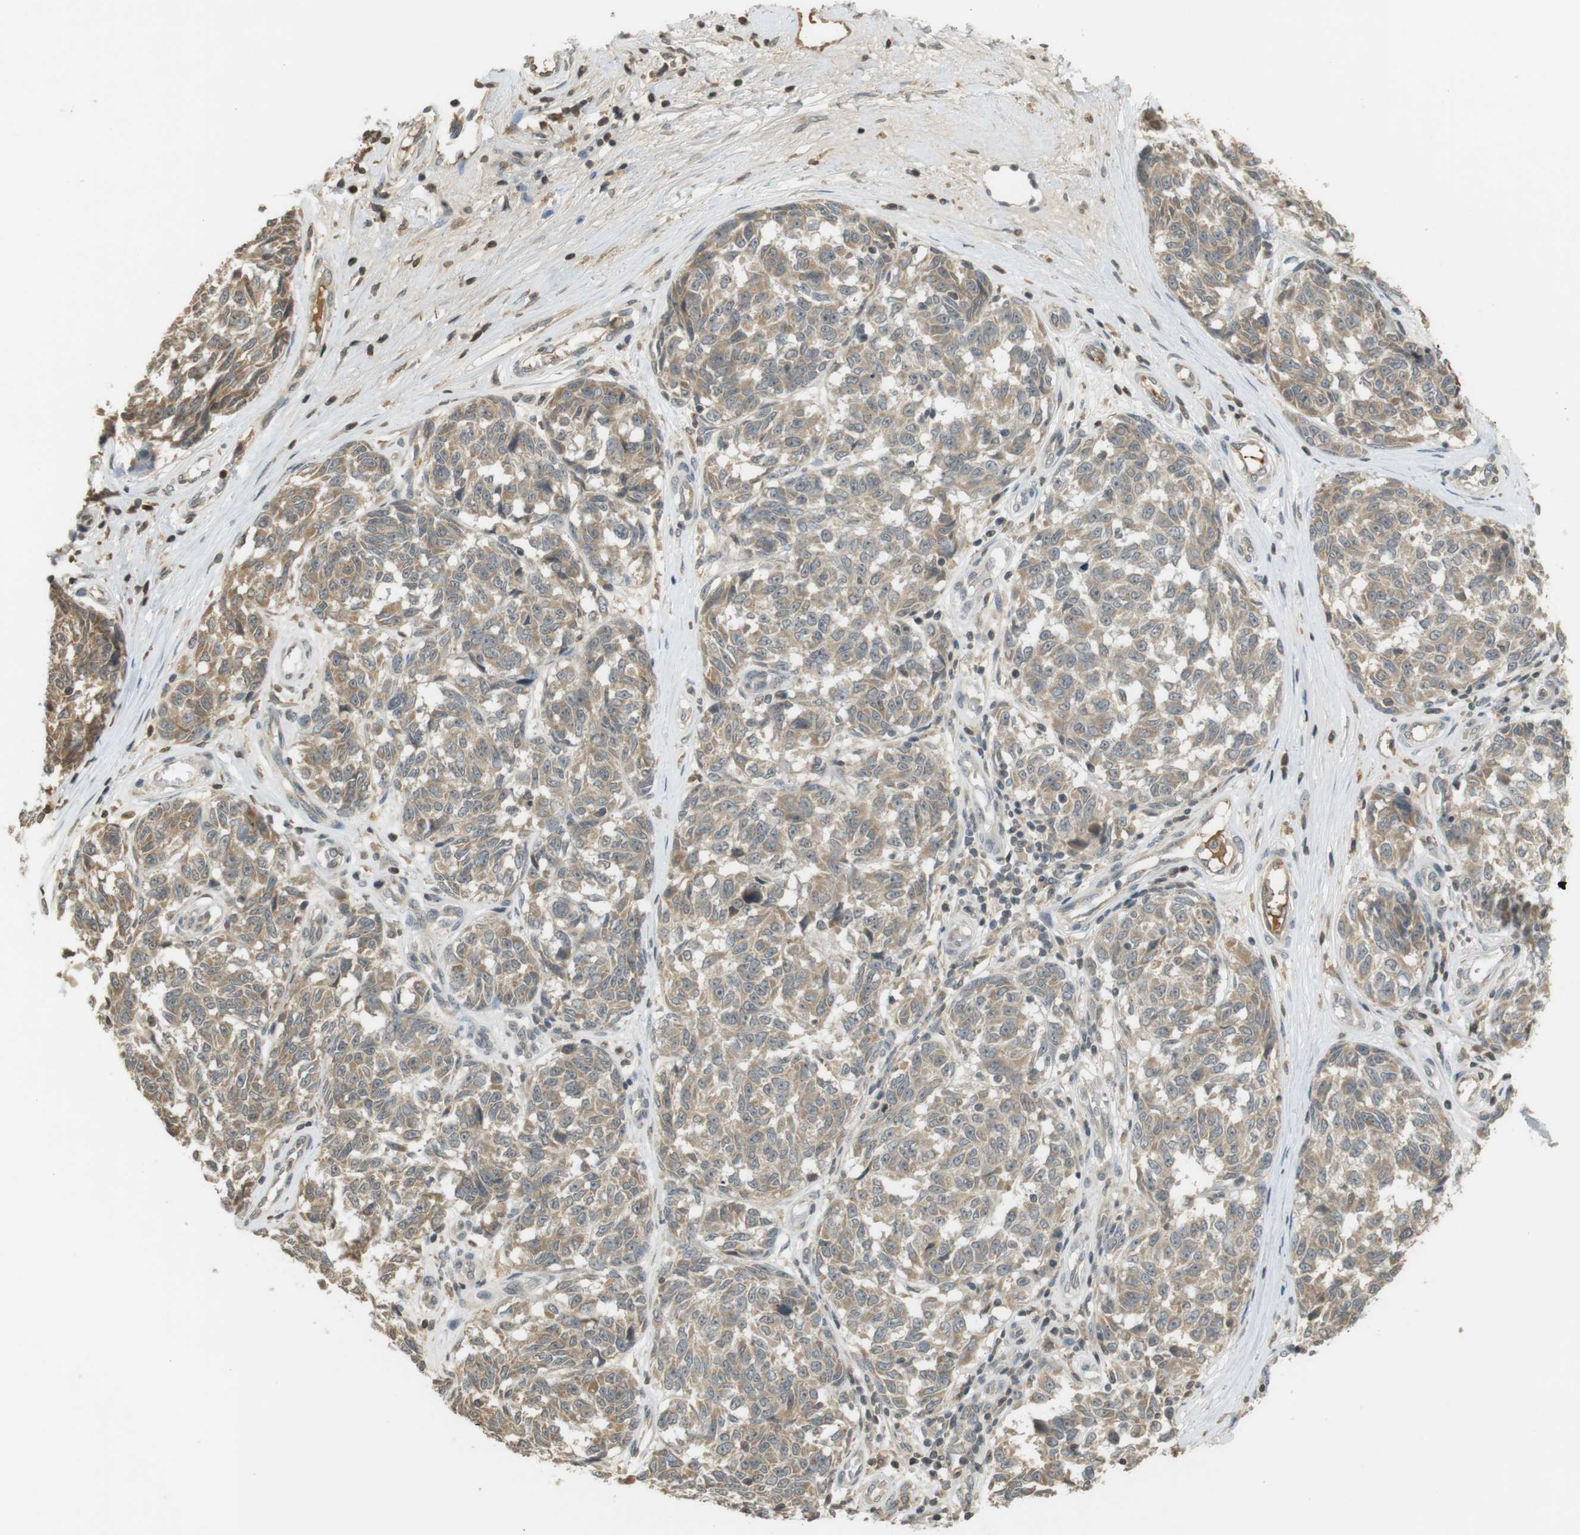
{"staining": {"intensity": "weak", "quantity": ">75%", "location": "cytoplasmic/membranous"}, "tissue": "melanoma", "cell_type": "Tumor cells", "image_type": "cancer", "snomed": [{"axis": "morphology", "description": "Malignant melanoma, NOS"}, {"axis": "topography", "description": "Skin"}], "caption": "Human malignant melanoma stained for a protein (brown) shows weak cytoplasmic/membranous positive staining in about >75% of tumor cells.", "gene": "SRR", "patient": {"sex": "female", "age": 64}}